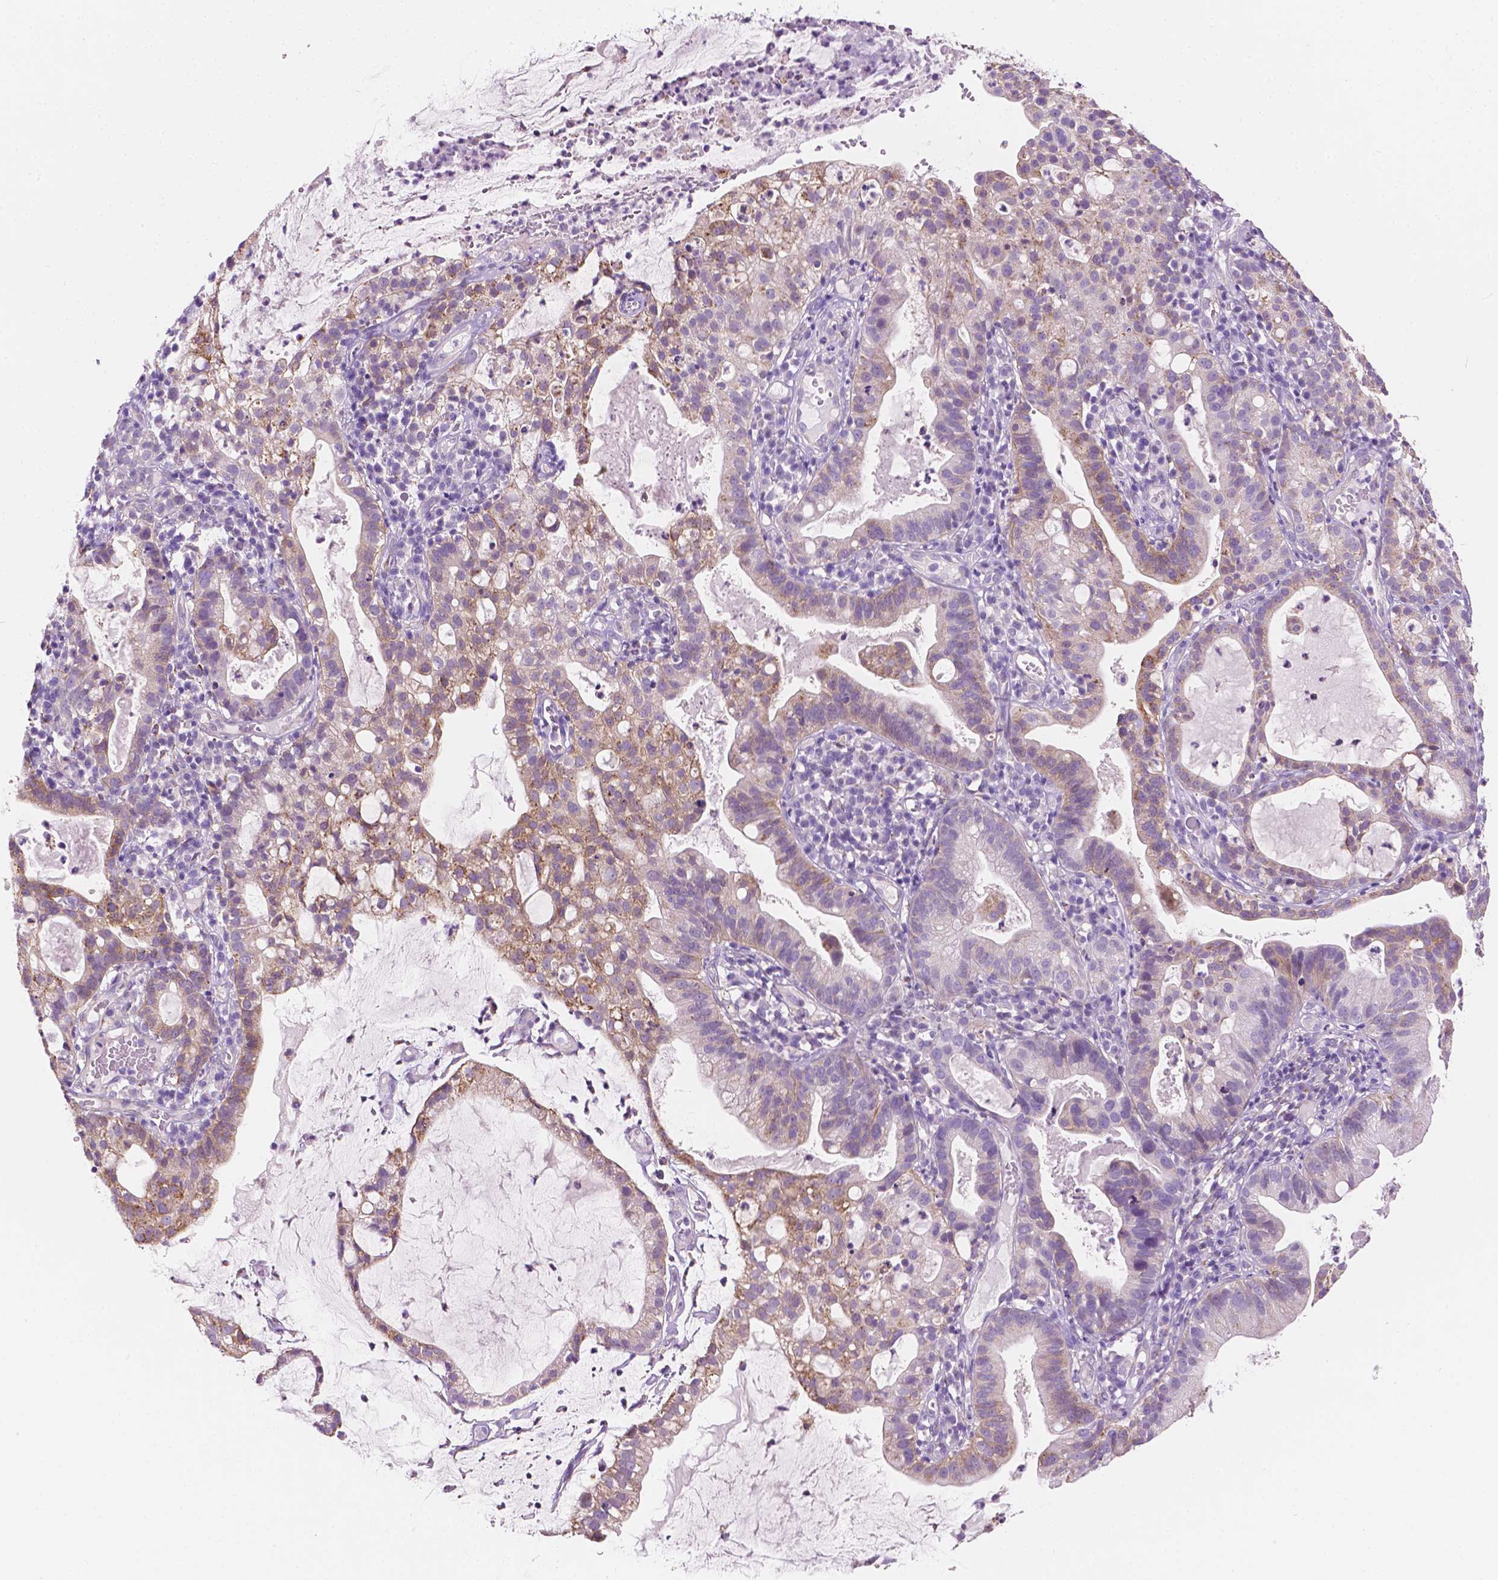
{"staining": {"intensity": "weak", "quantity": "25%-75%", "location": "cytoplasmic/membranous"}, "tissue": "cervical cancer", "cell_type": "Tumor cells", "image_type": "cancer", "snomed": [{"axis": "morphology", "description": "Adenocarcinoma, NOS"}, {"axis": "topography", "description": "Cervix"}], "caption": "IHC of cervical adenocarcinoma shows low levels of weak cytoplasmic/membranous positivity in about 25%-75% of tumor cells. The protein of interest is stained brown, and the nuclei are stained in blue (DAB IHC with brightfield microscopy, high magnification).", "gene": "NOS1AP", "patient": {"sex": "female", "age": 41}}